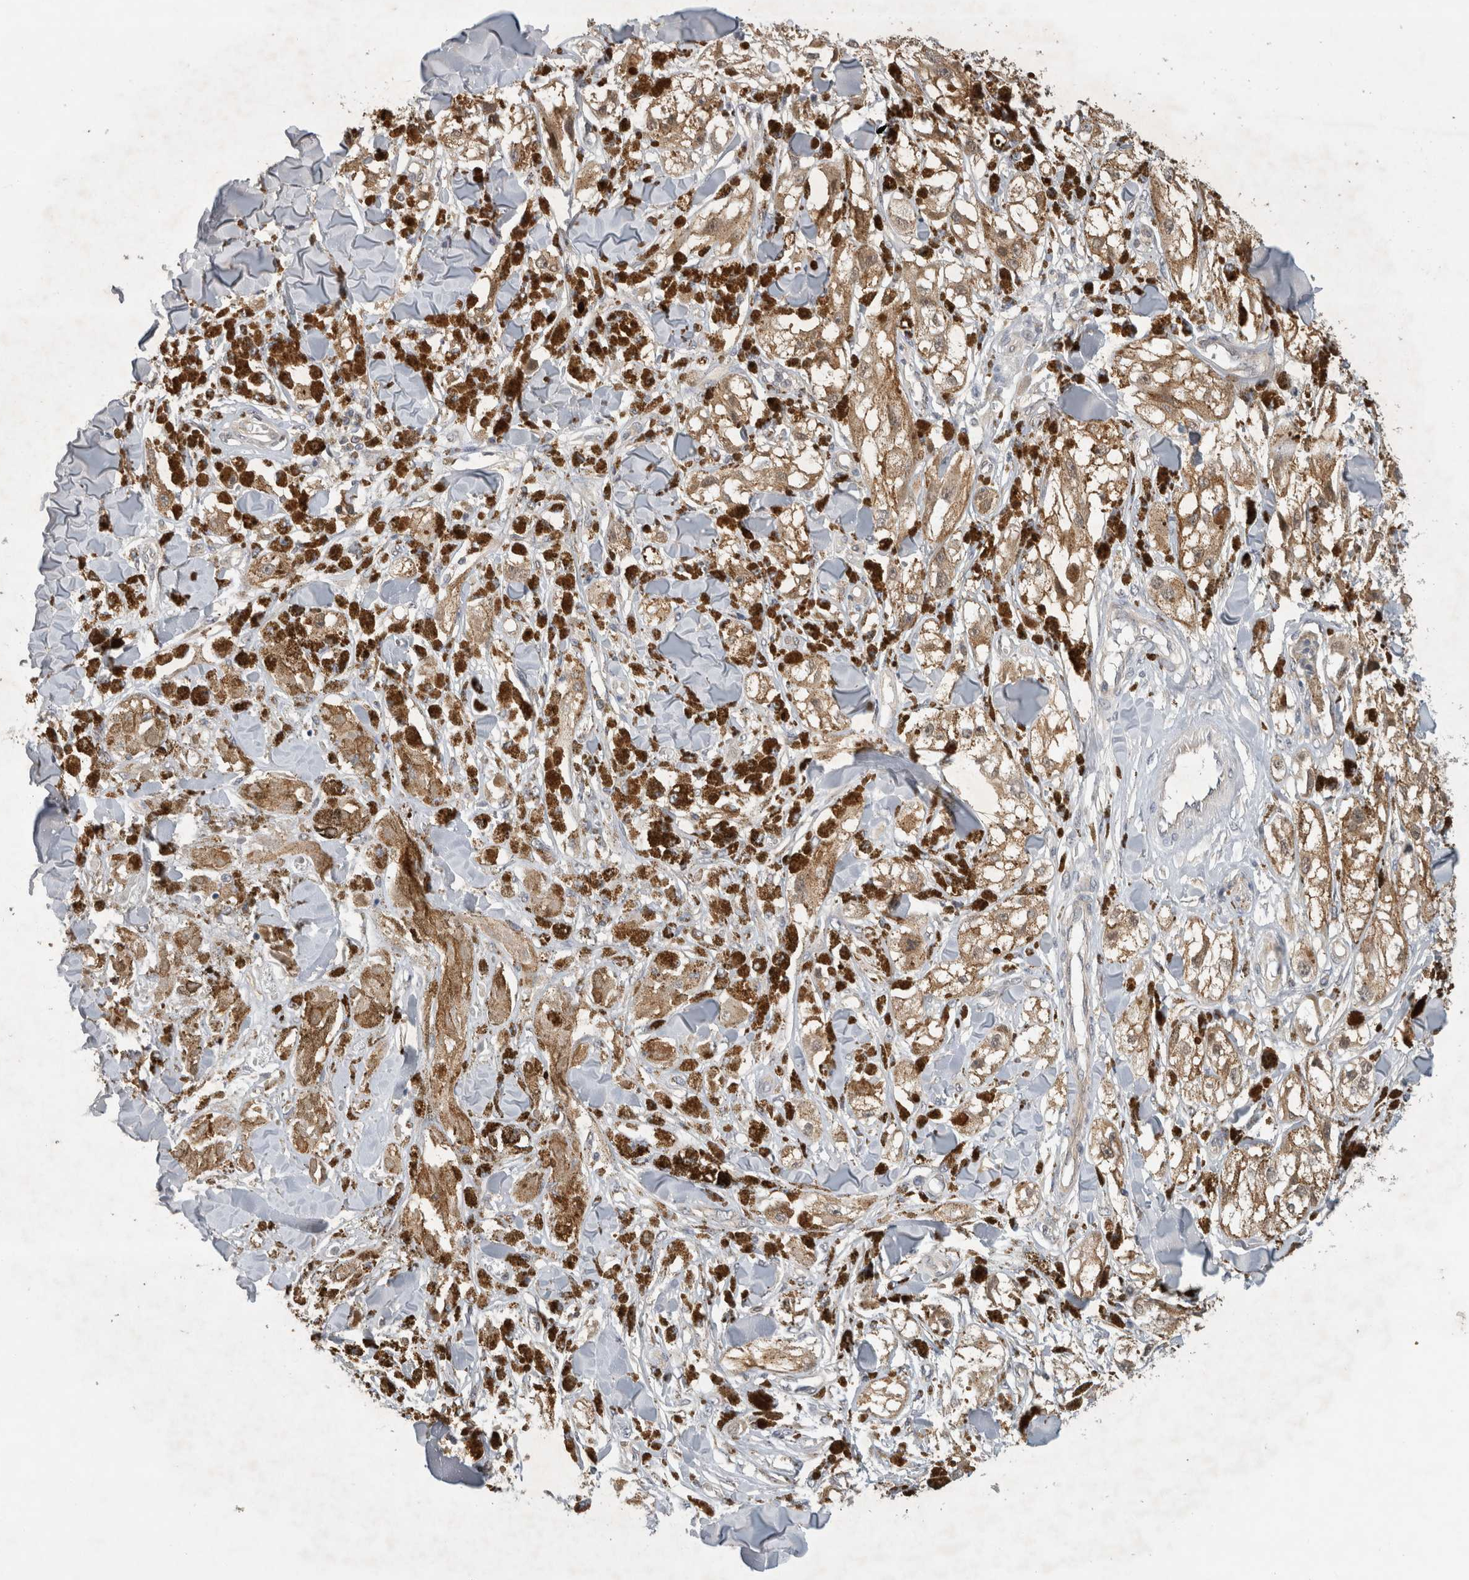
{"staining": {"intensity": "moderate", "quantity": ">75%", "location": "cytoplasmic/membranous"}, "tissue": "melanoma", "cell_type": "Tumor cells", "image_type": "cancer", "snomed": [{"axis": "morphology", "description": "Malignant melanoma, NOS"}, {"axis": "topography", "description": "Skin"}], "caption": "Protein expression analysis of melanoma exhibits moderate cytoplasmic/membranous expression in about >75% of tumor cells.", "gene": "AASDHPPT", "patient": {"sex": "male", "age": 88}}